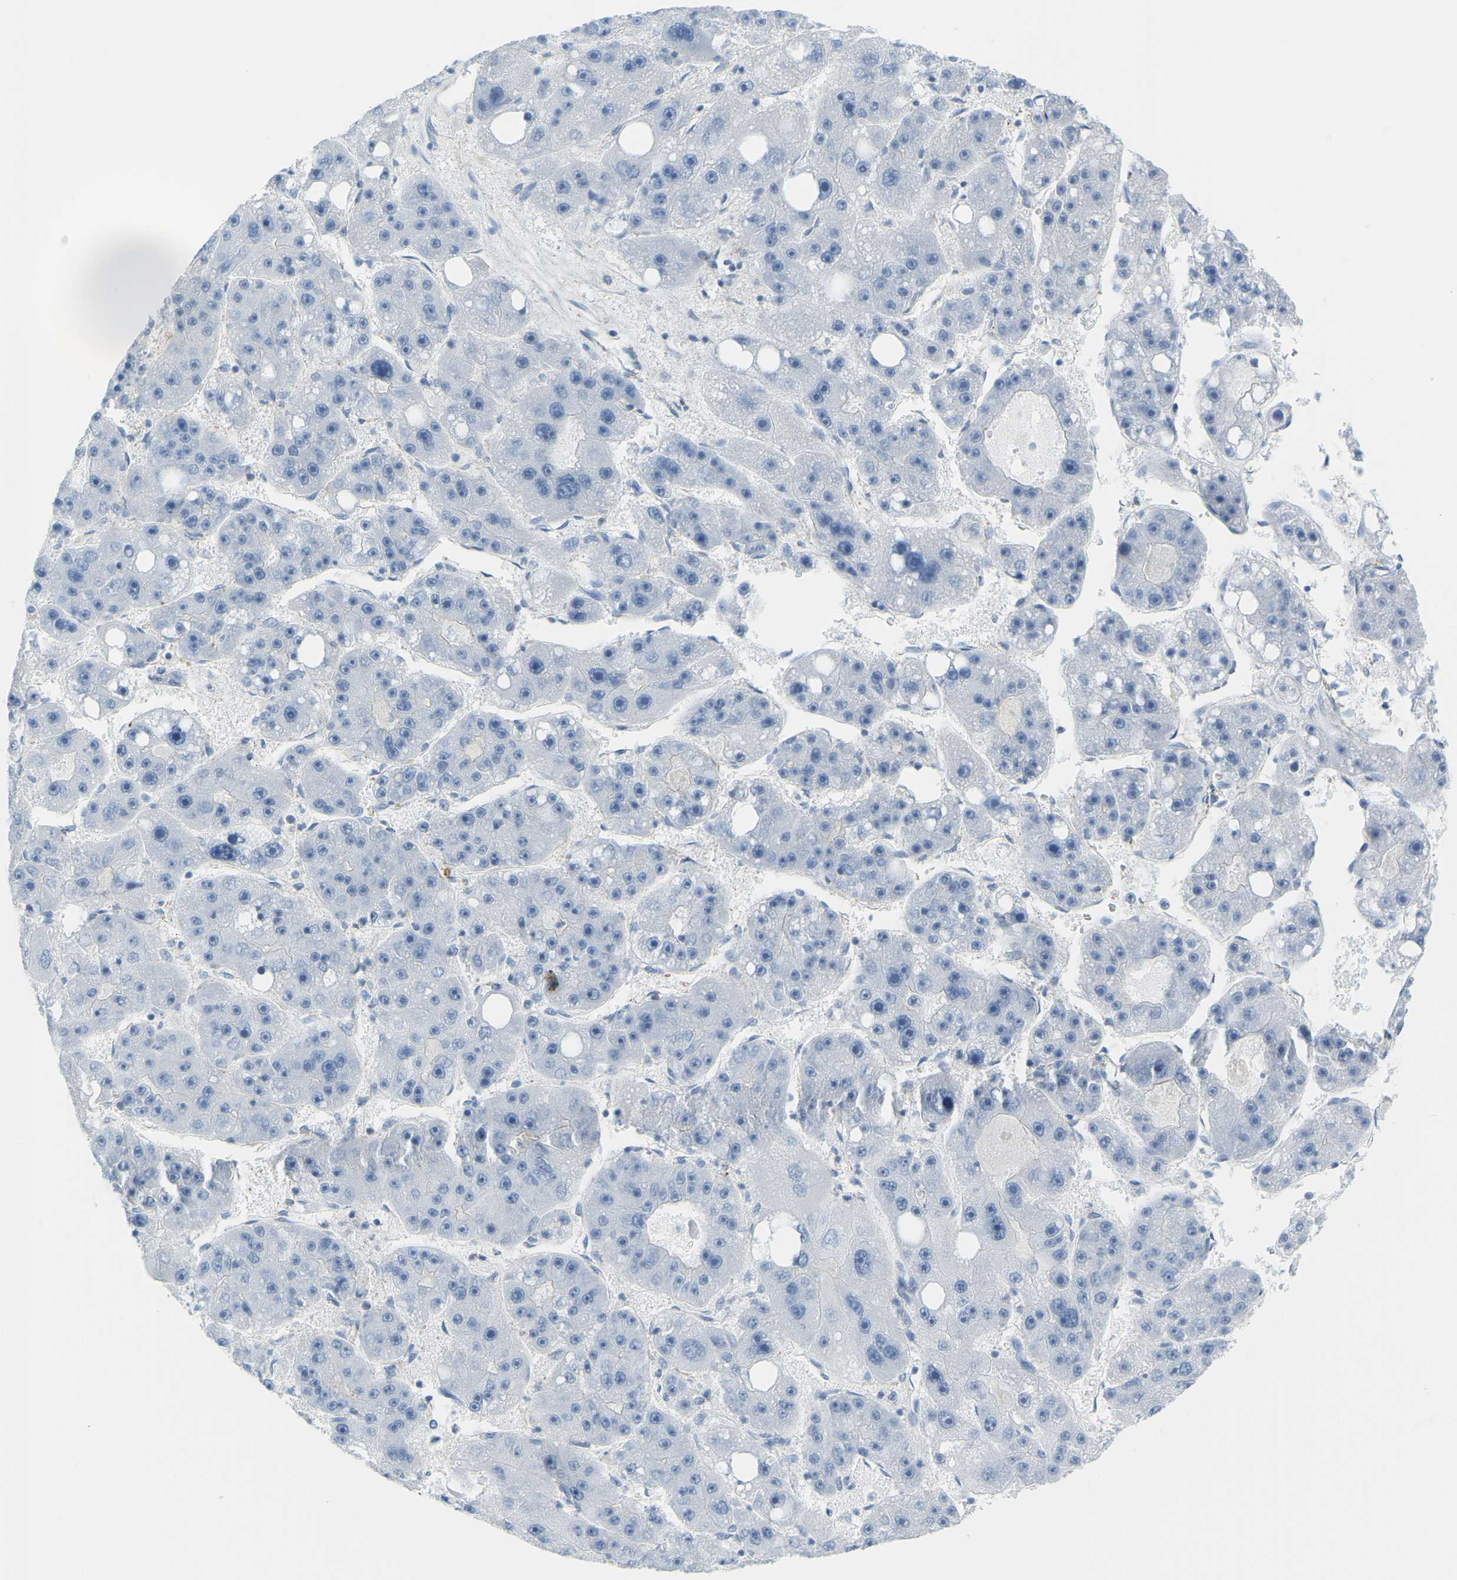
{"staining": {"intensity": "negative", "quantity": "none", "location": "none"}, "tissue": "liver cancer", "cell_type": "Tumor cells", "image_type": "cancer", "snomed": [{"axis": "morphology", "description": "Carcinoma, Hepatocellular, NOS"}, {"axis": "topography", "description": "Liver"}], "caption": "Tumor cells show no significant staining in liver cancer (hepatocellular carcinoma).", "gene": "MYL3", "patient": {"sex": "female", "age": 61}}